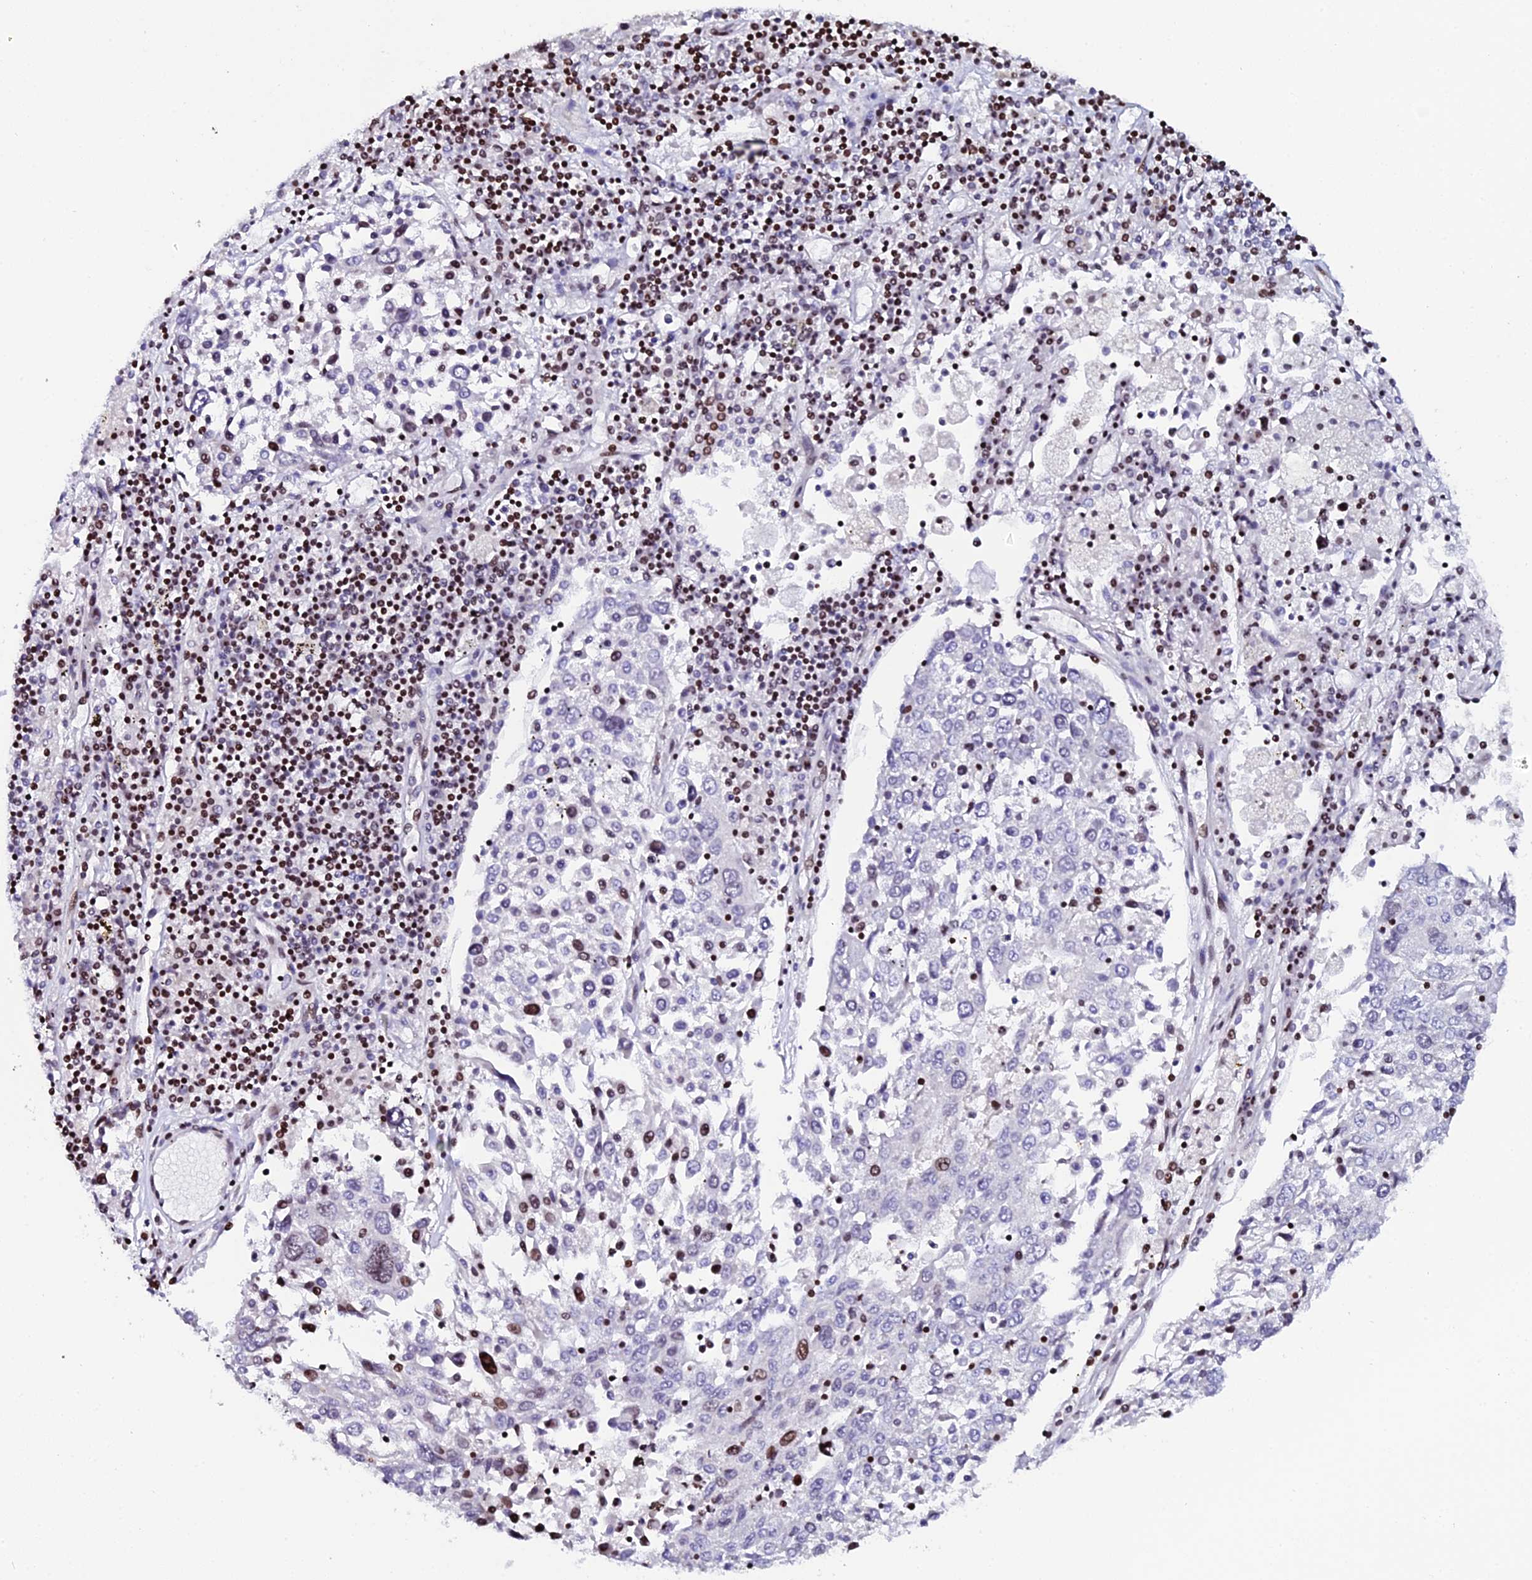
{"staining": {"intensity": "moderate", "quantity": "<25%", "location": "nuclear"}, "tissue": "lung cancer", "cell_type": "Tumor cells", "image_type": "cancer", "snomed": [{"axis": "morphology", "description": "Squamous cell carcinoma, NOS"}, {"axis": "topography", "description": "Lung"}], "caption": "Lung cancer stained with a protein marker displays moderate staining in tumor cells.", "gene": "MYNN", "patient": {"sex": "male", "age": 65}}